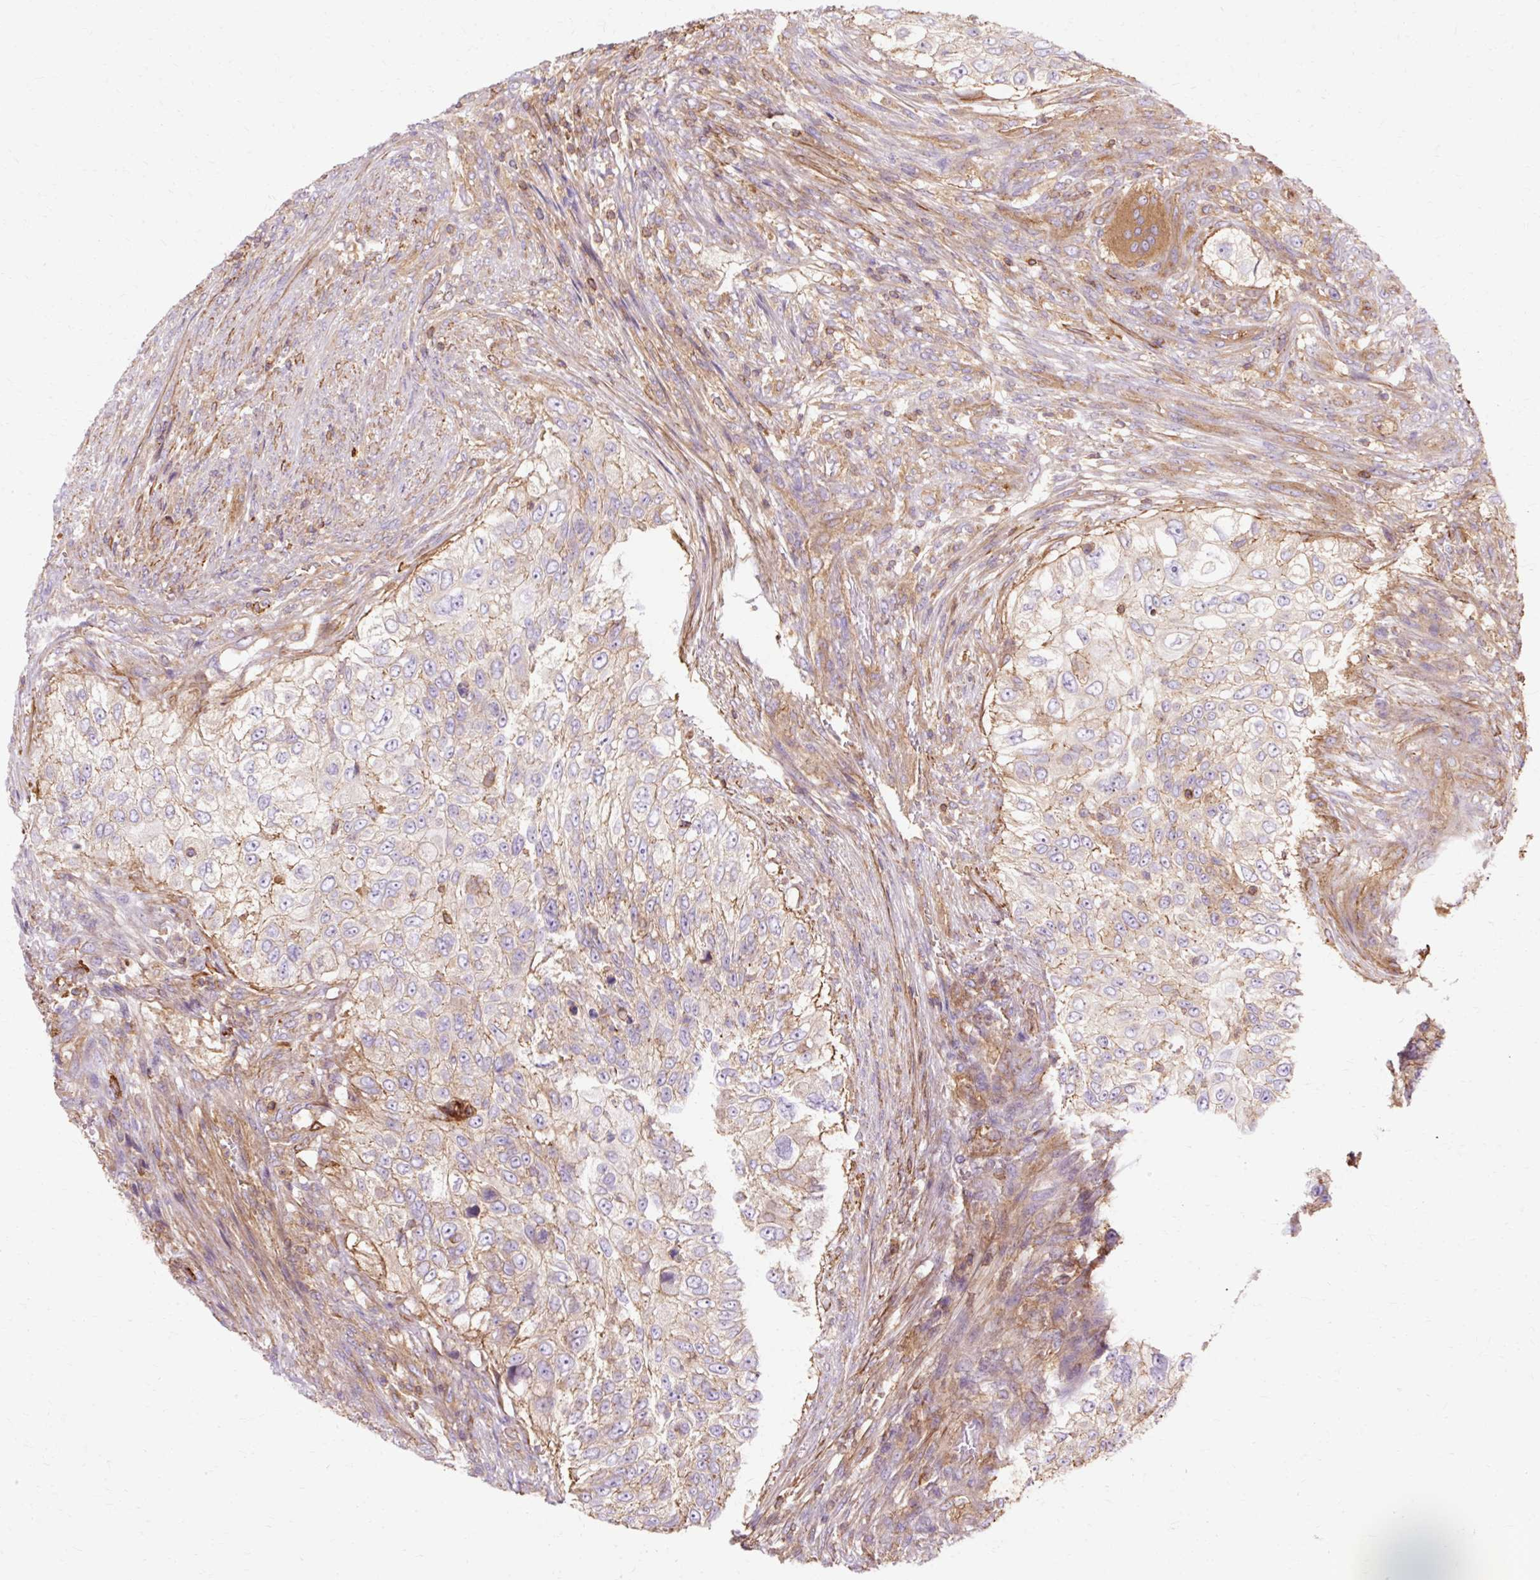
{"staining": {"intensity": "weak", "quantity": "<25%", "location": "cytoplasmic/membranous"}, "tissue": "urothelial cancer", "cell_type": "Tumor cells", "image_type": "cancer", "snomed": [{"axis": "morphology", "description": "Urothelial carcinoma, High grade"}, {"axis": "topography", "description": "Urinary bladder"}], "caption": "Immunohistochemical staining of urothelial cancer displays no significant expression in tumor cells.", "gene": "TBC1D2B", "patient": {"sex": "female", "age": 60}}